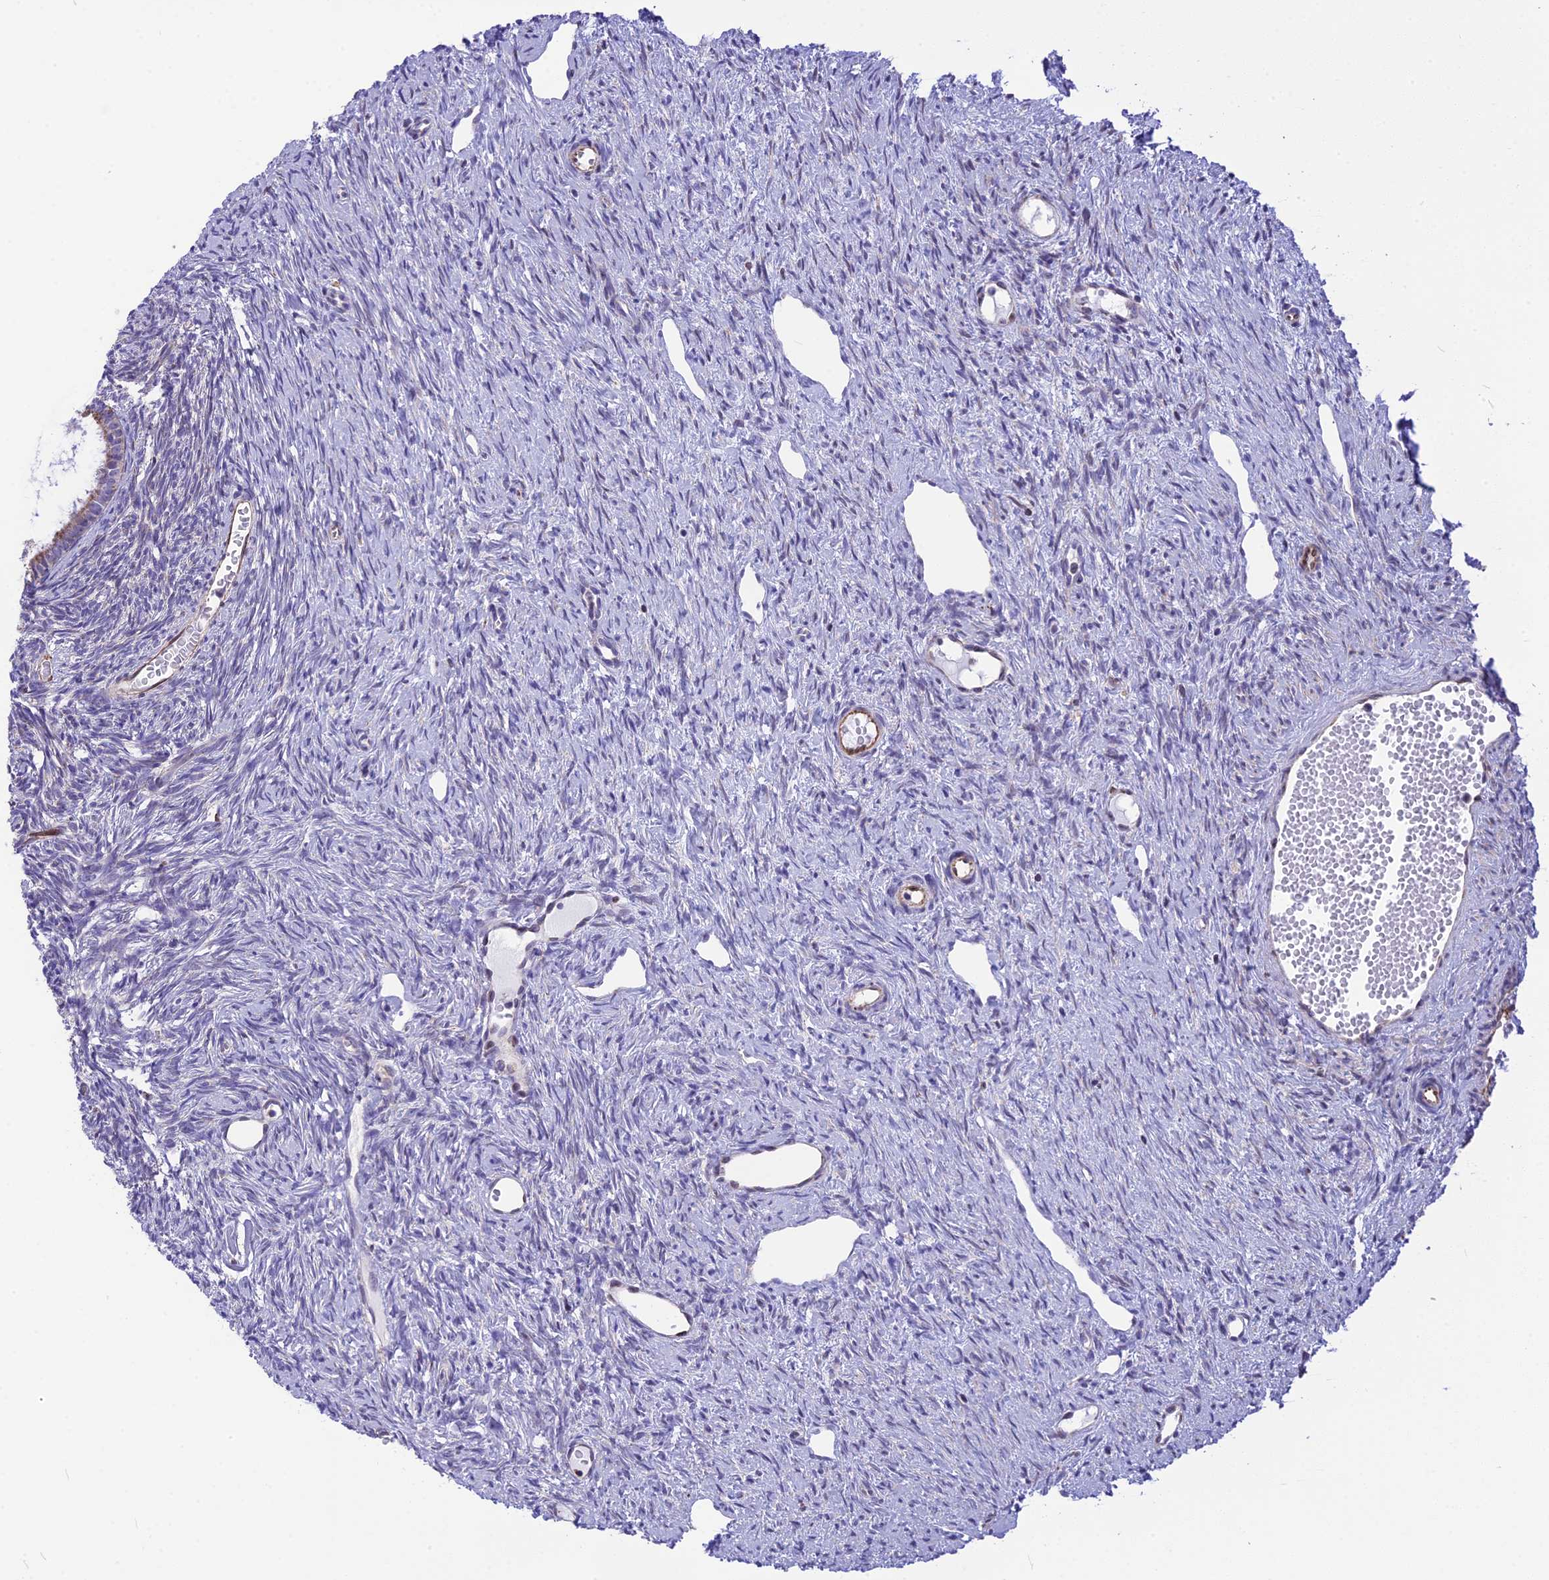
{"staining": {"intensity": "negative", "quantity": "none", "location": "none"}, "tissue": "ovary", "cell_type": "Ovarian stroma cells", "image_type": "normal", "snomed": [{"axis": "morphology", "description": "Normal tissue, NOS"}, {"axis": "topography", "description": "Ovary"}], "caption": "IHC histopathology image of benign human ovary stained for a protein (brown), which exhibits no expression in ovarian stroma cells. (DAB (3,3'-diaminobenzidine) immunohistochemistry, high magnification).", "gene": "DOC2B", "patient": {"sex": "female", "age": 51}}